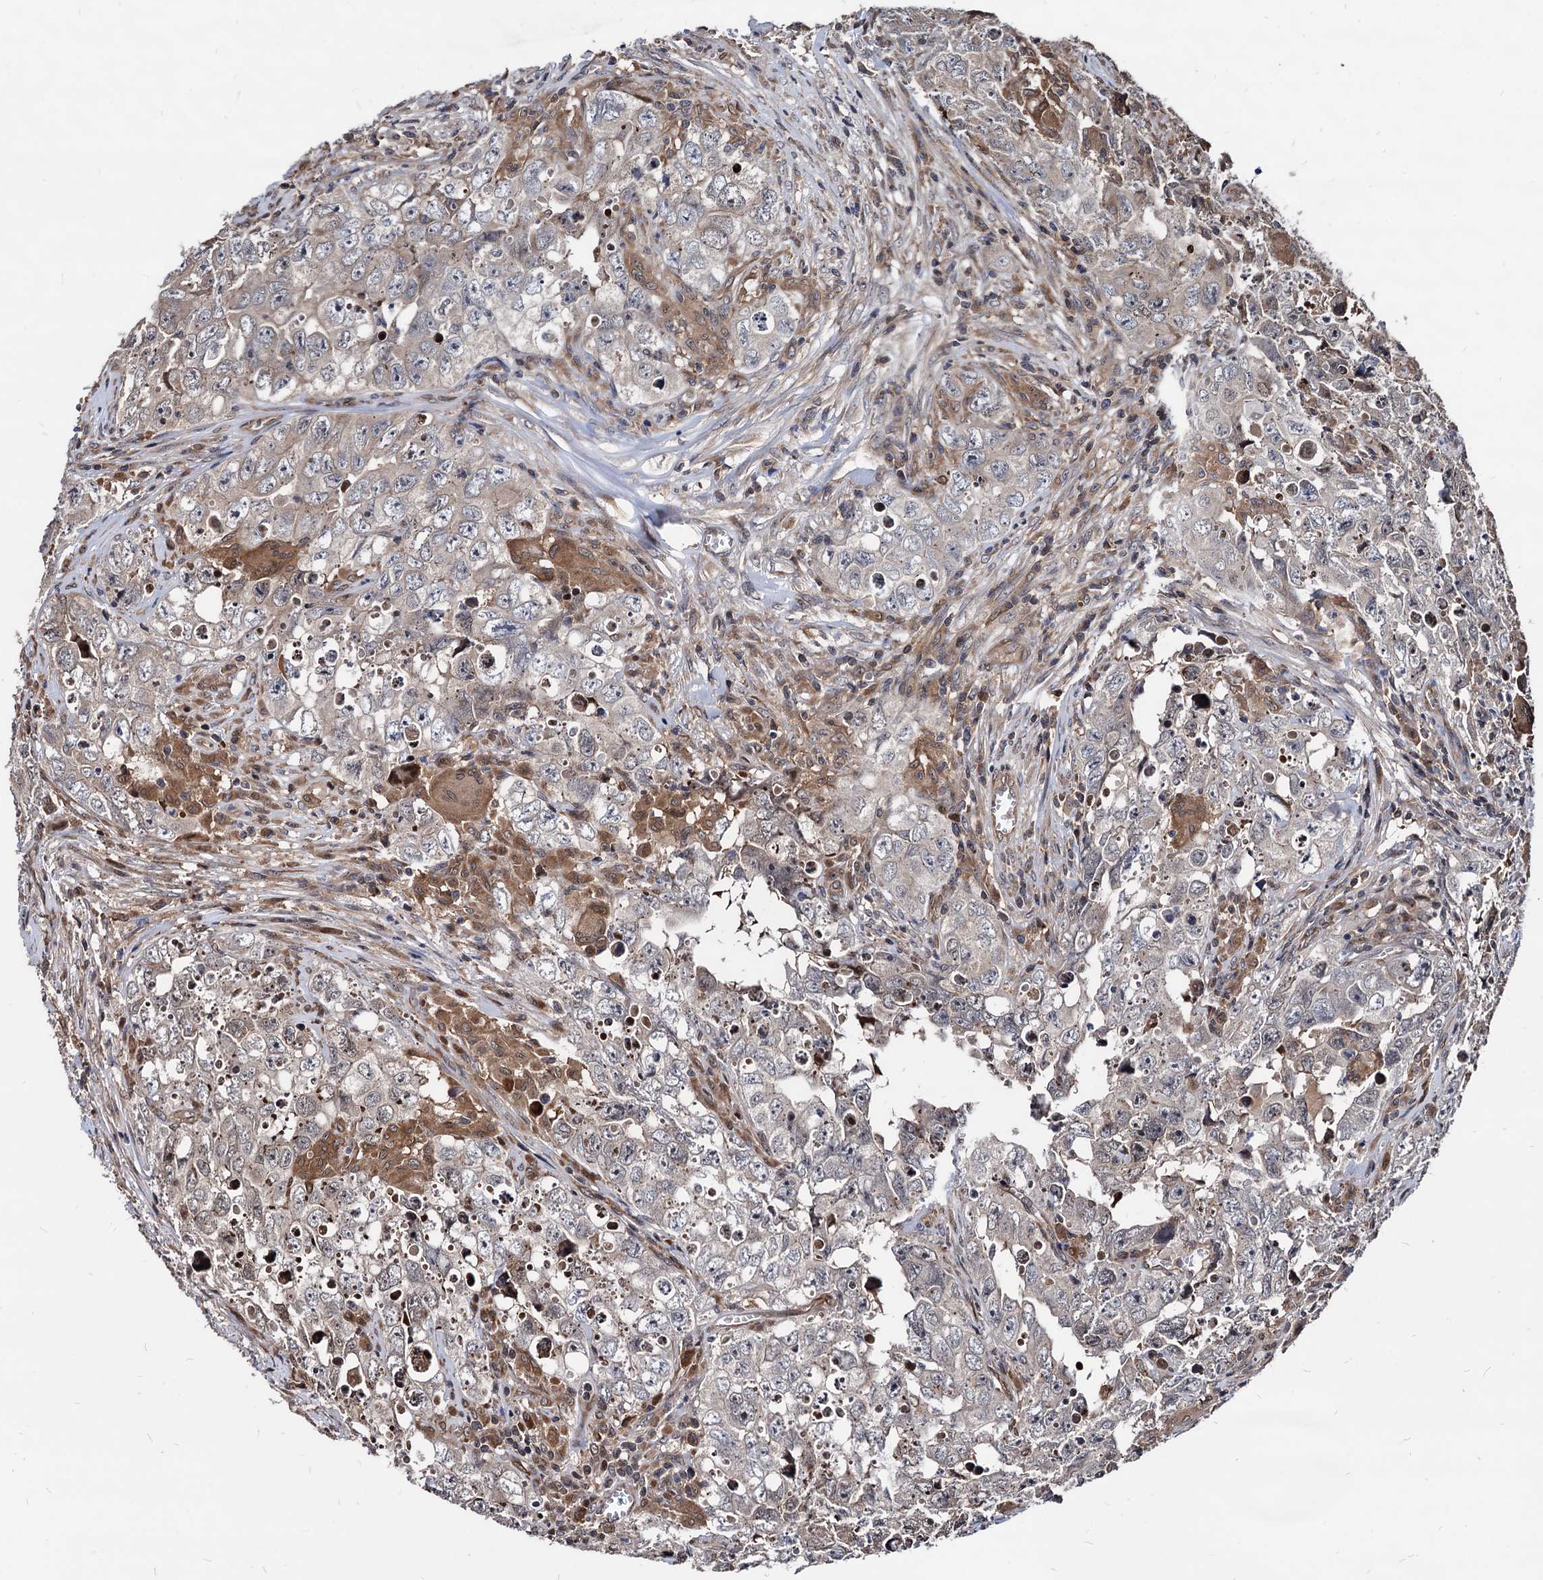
{"staining": {"intensity": "weak", "quantity": "<25%", "location": "cytoplasmic/membranous"}, "tissue": "testis cancer", "cell_type": "Tumor cells", "image_type": "cancer", "snomed": [{"axis": "morphology", "description": "Seminoma, NOS"}, {"axis": "morphology", "description": "Carcinoma, Embryonal, NOS"}, {"axis": "topography", "description": "Testis"}], "caption": "Protein analysis of testis cancer shows no significant expression in tumor cells. Nuclei are stained in blue.", "gene": "ANKRD12", "patient": {"sex": "male", "age": 43}}